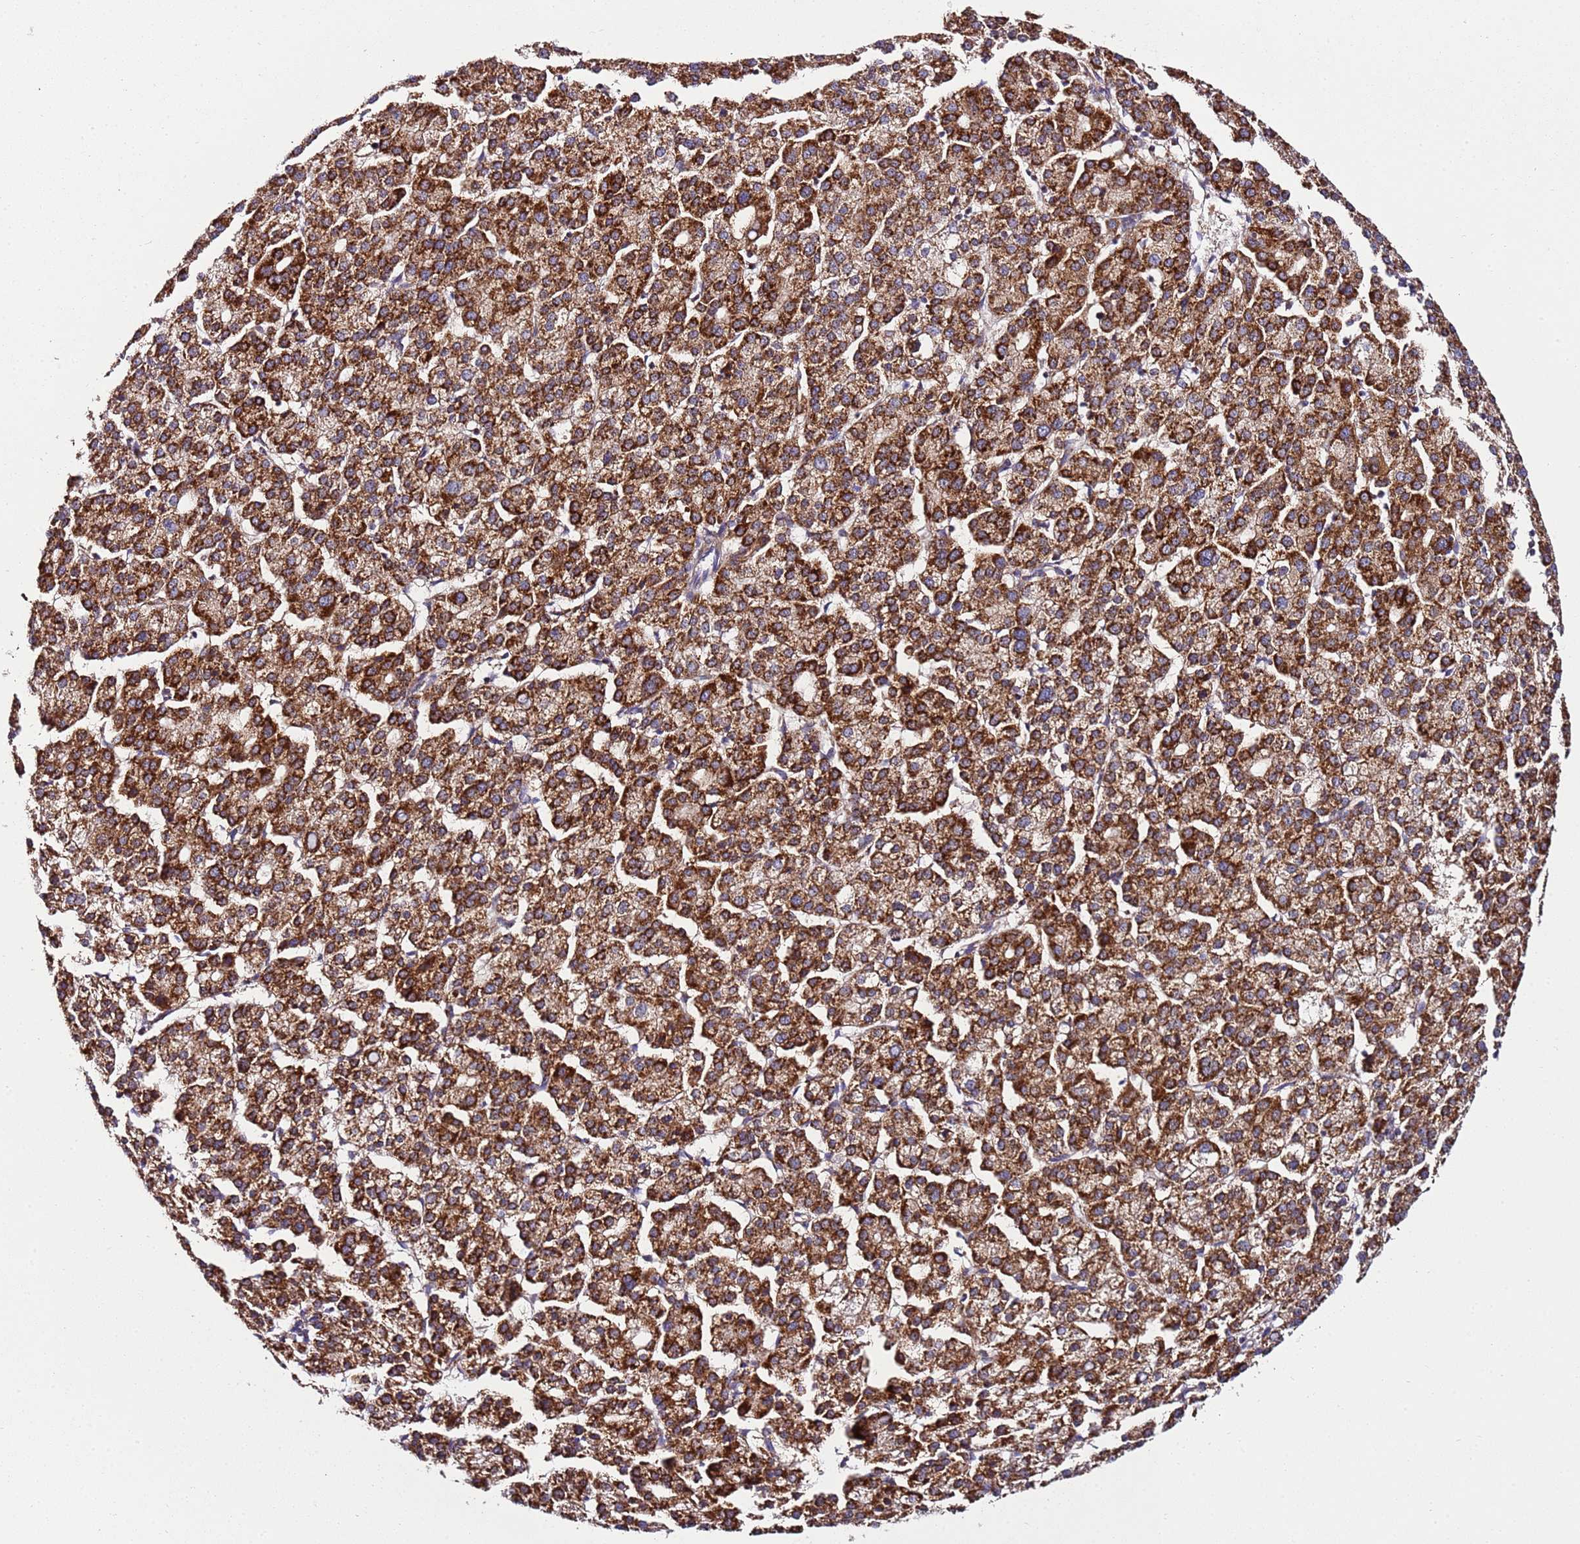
{"staining": {"intensity": "strong", "quantity": ">75%", "location": "cytoplasmic/membranous"}, "tissue": "liver cancer", "cell_type": "Tumor cells", "image_type": "cancer", "snomed": [{"axis": "morphology", "description": "Carcinoma, Hepatocellular, NOS"}, {"axis": "topography", "description": "Liver"}], "caption": "A brown stain labels strong cytoplasmic/membranous positivity of a protein in liver cancer tumor cells.", "gene": "C19orf12", "patient": {"sex": "female", "age": 58}}